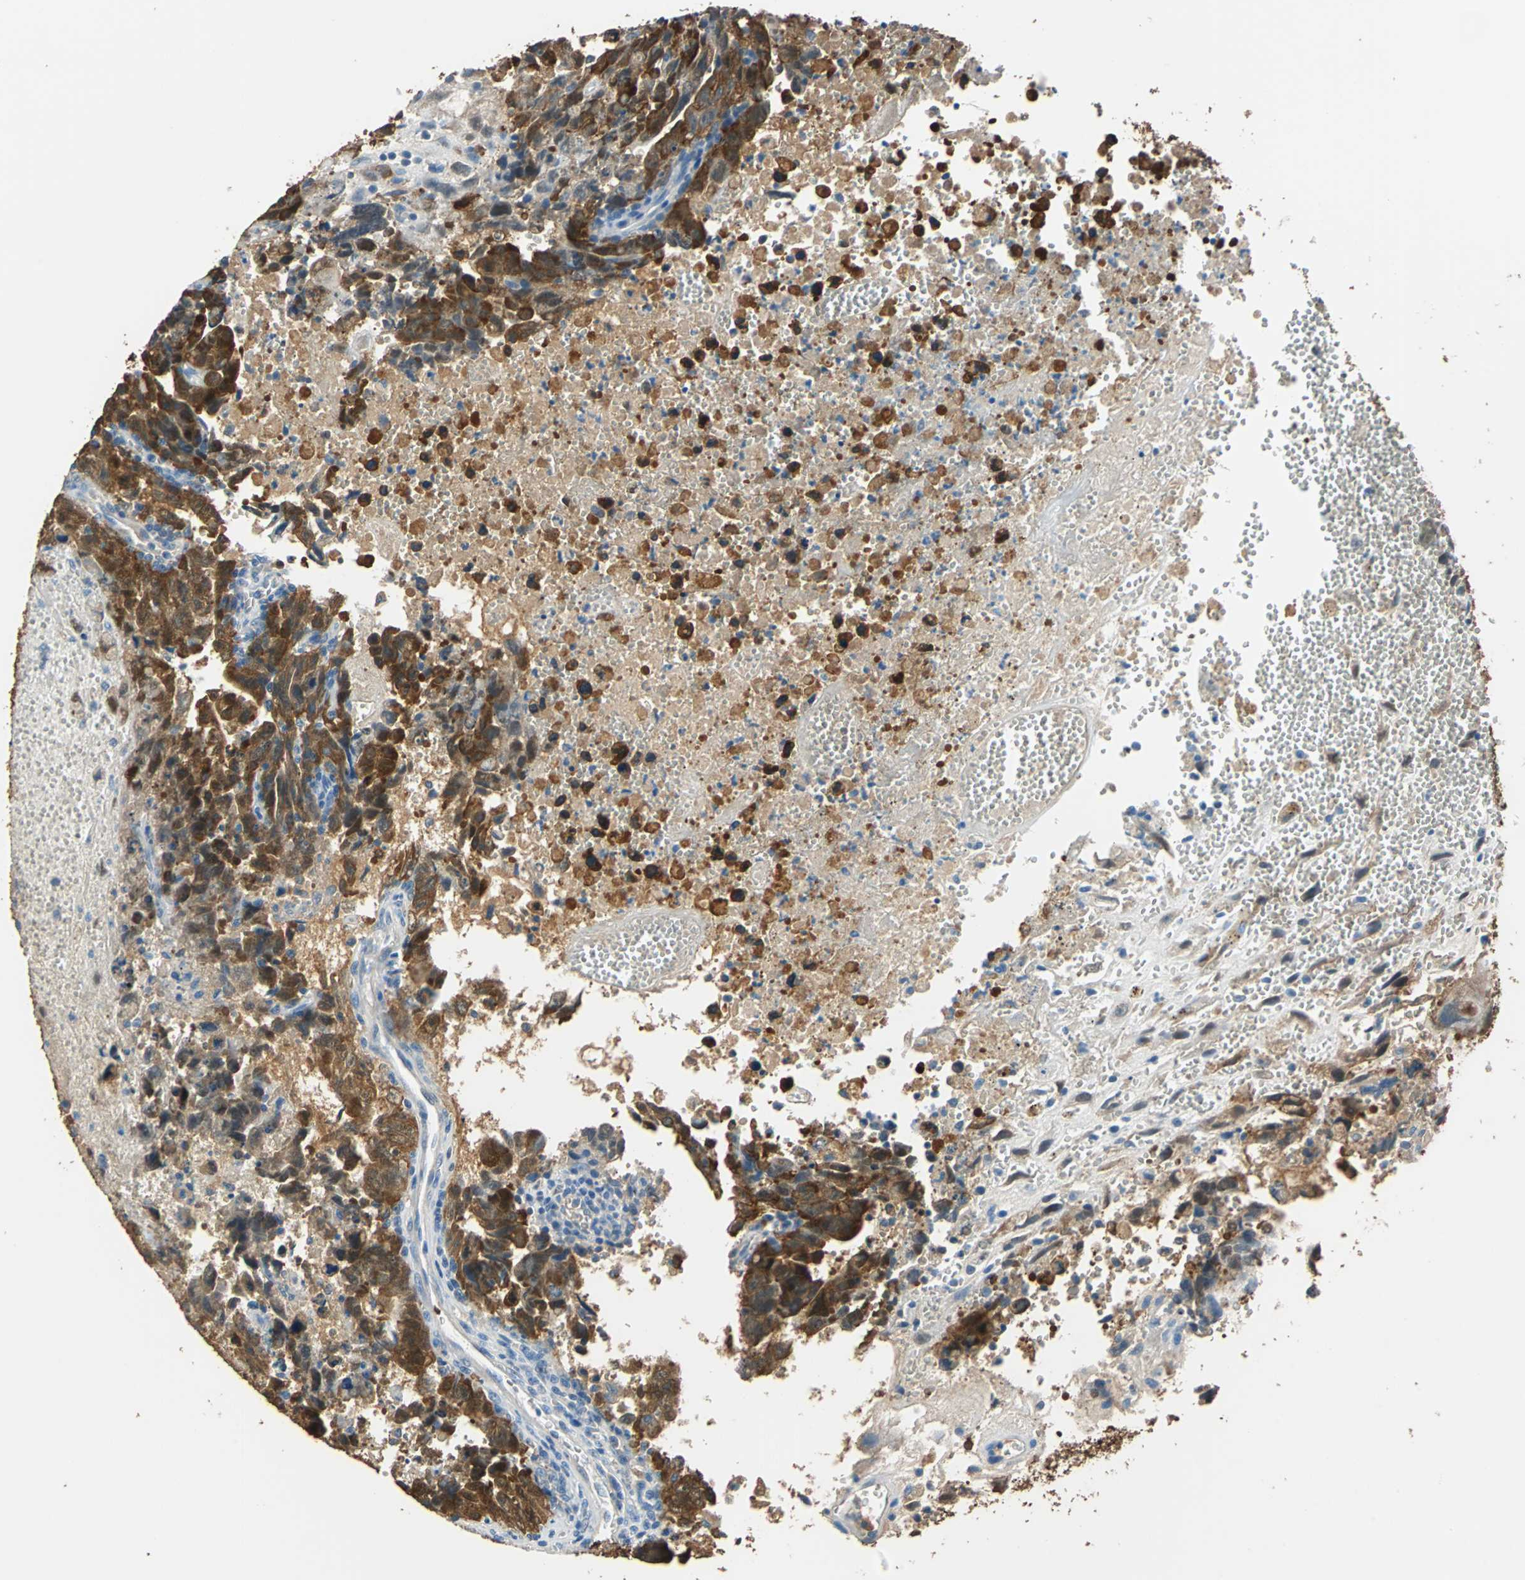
{"staining": {"intensity": "strong", "quantity": ">75%", "location": "cytoplasmic/membranous"}, "tissue": "testis cancer", "cell_type": "Tumor cells", "image_type": "cancer", "snomed": [{"axis": "morphology", "description": "Carcinoma, Embryonal, NOS"}, {"axis": "topography", "description": "Testis"}], "caption": "This histopathology image displays immunohistochemistry (IHC) staining of testis embryonal carcinoma, with high strong cytoplasmic/membranous positivity in approximately >75% of tumor cells.", "gene": "FKBP4", "patient": {"sex": "male", "age": 28}}